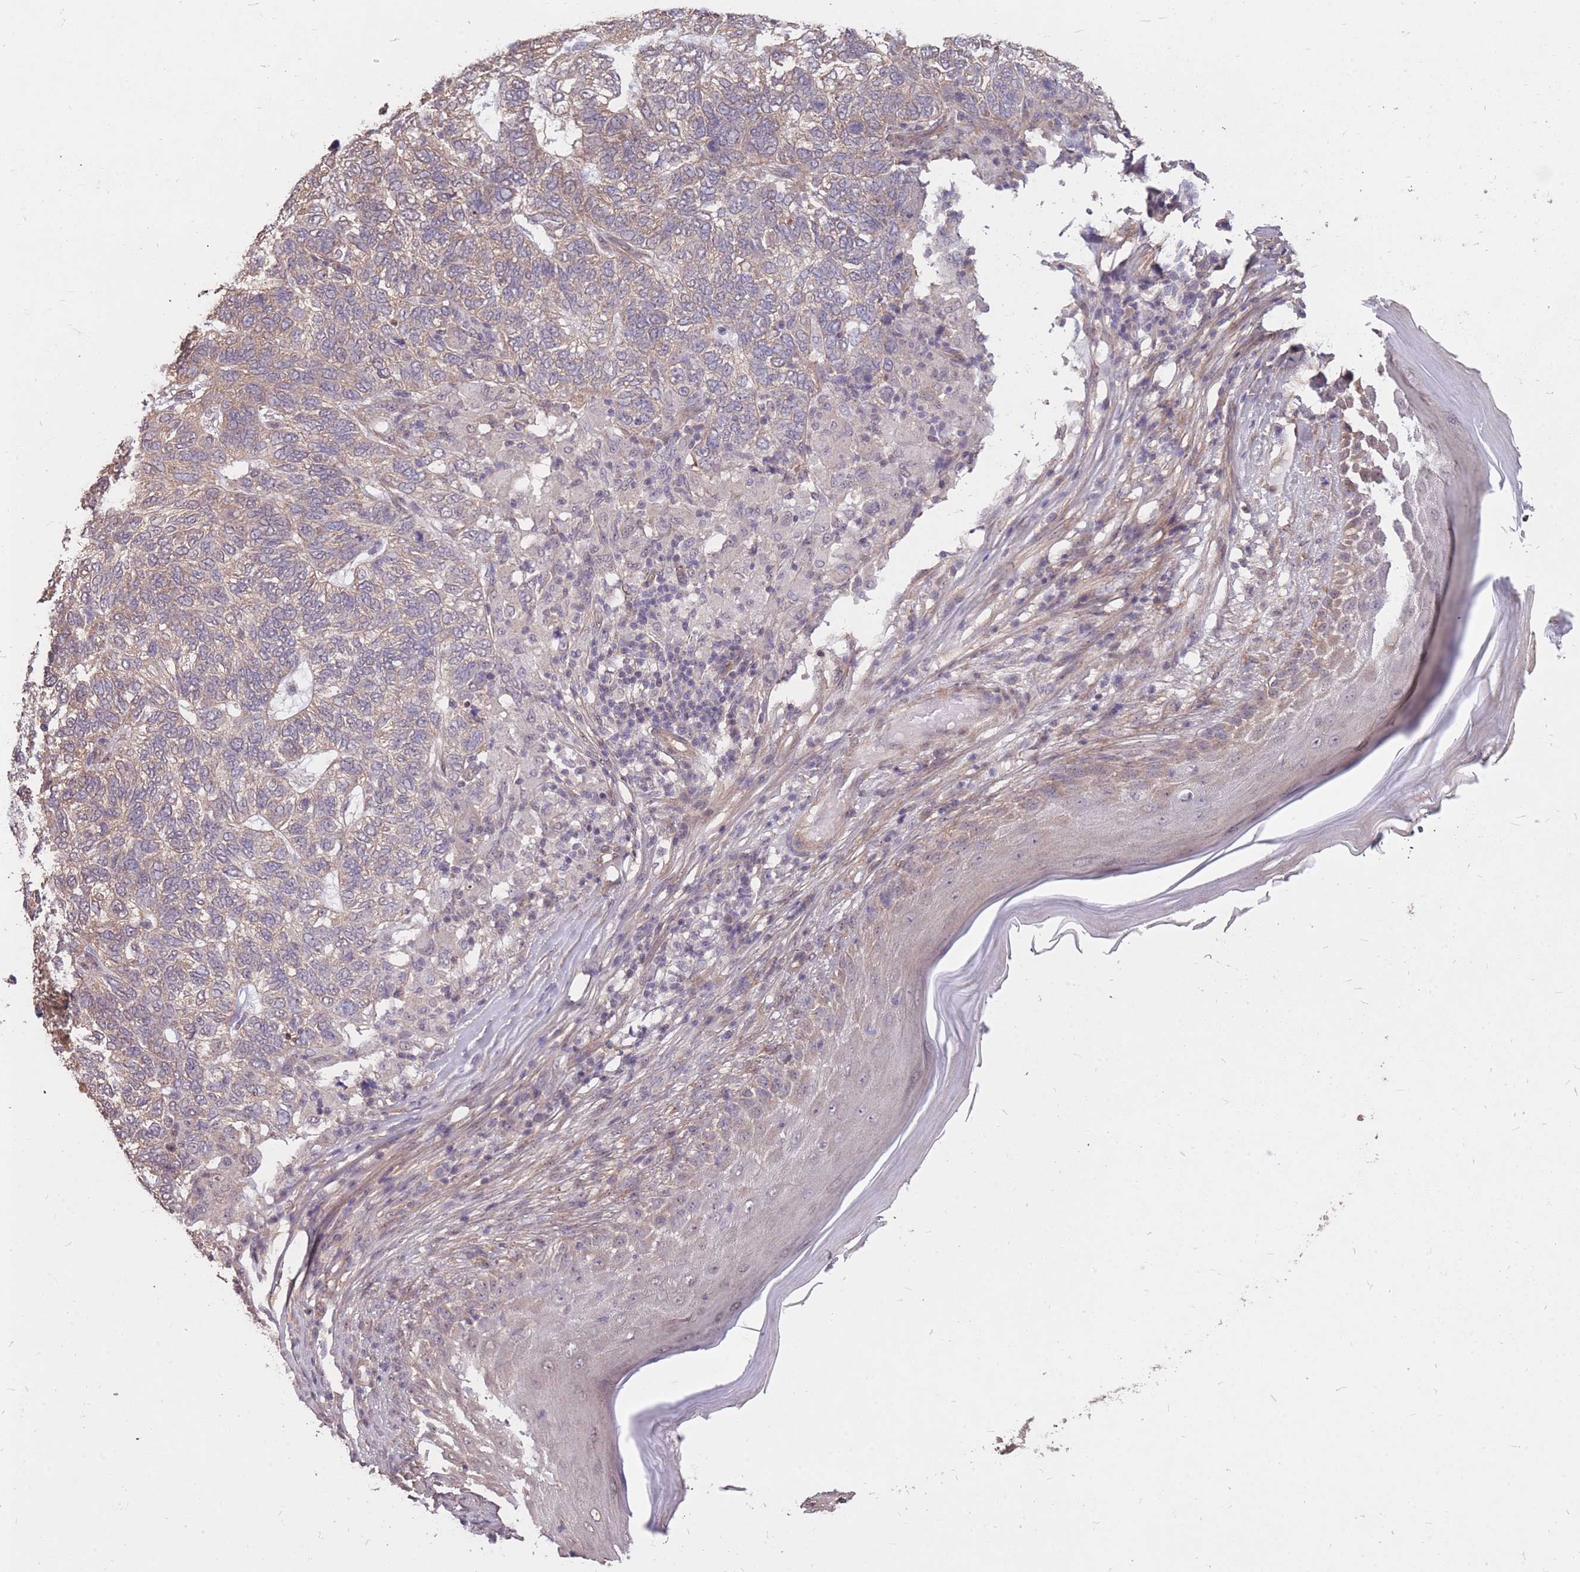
{"staining": {"intensity": "negative", "quantity": "none", "location": "none"}, "tissue": "skin cancer", "cell_type": "Tumor cells", "image_type": "cancer", "snomed": [{"axis": "morphology", "description": "Basal cell carcinoma"}, {"axis": "topography", "description": "Skin"}], "caption": "There is no significant expression in tumor cells of skin basal cell carcinoma.", "gene": "DYNC1LI2", "patient": {"sex": "female", "age": 65}}